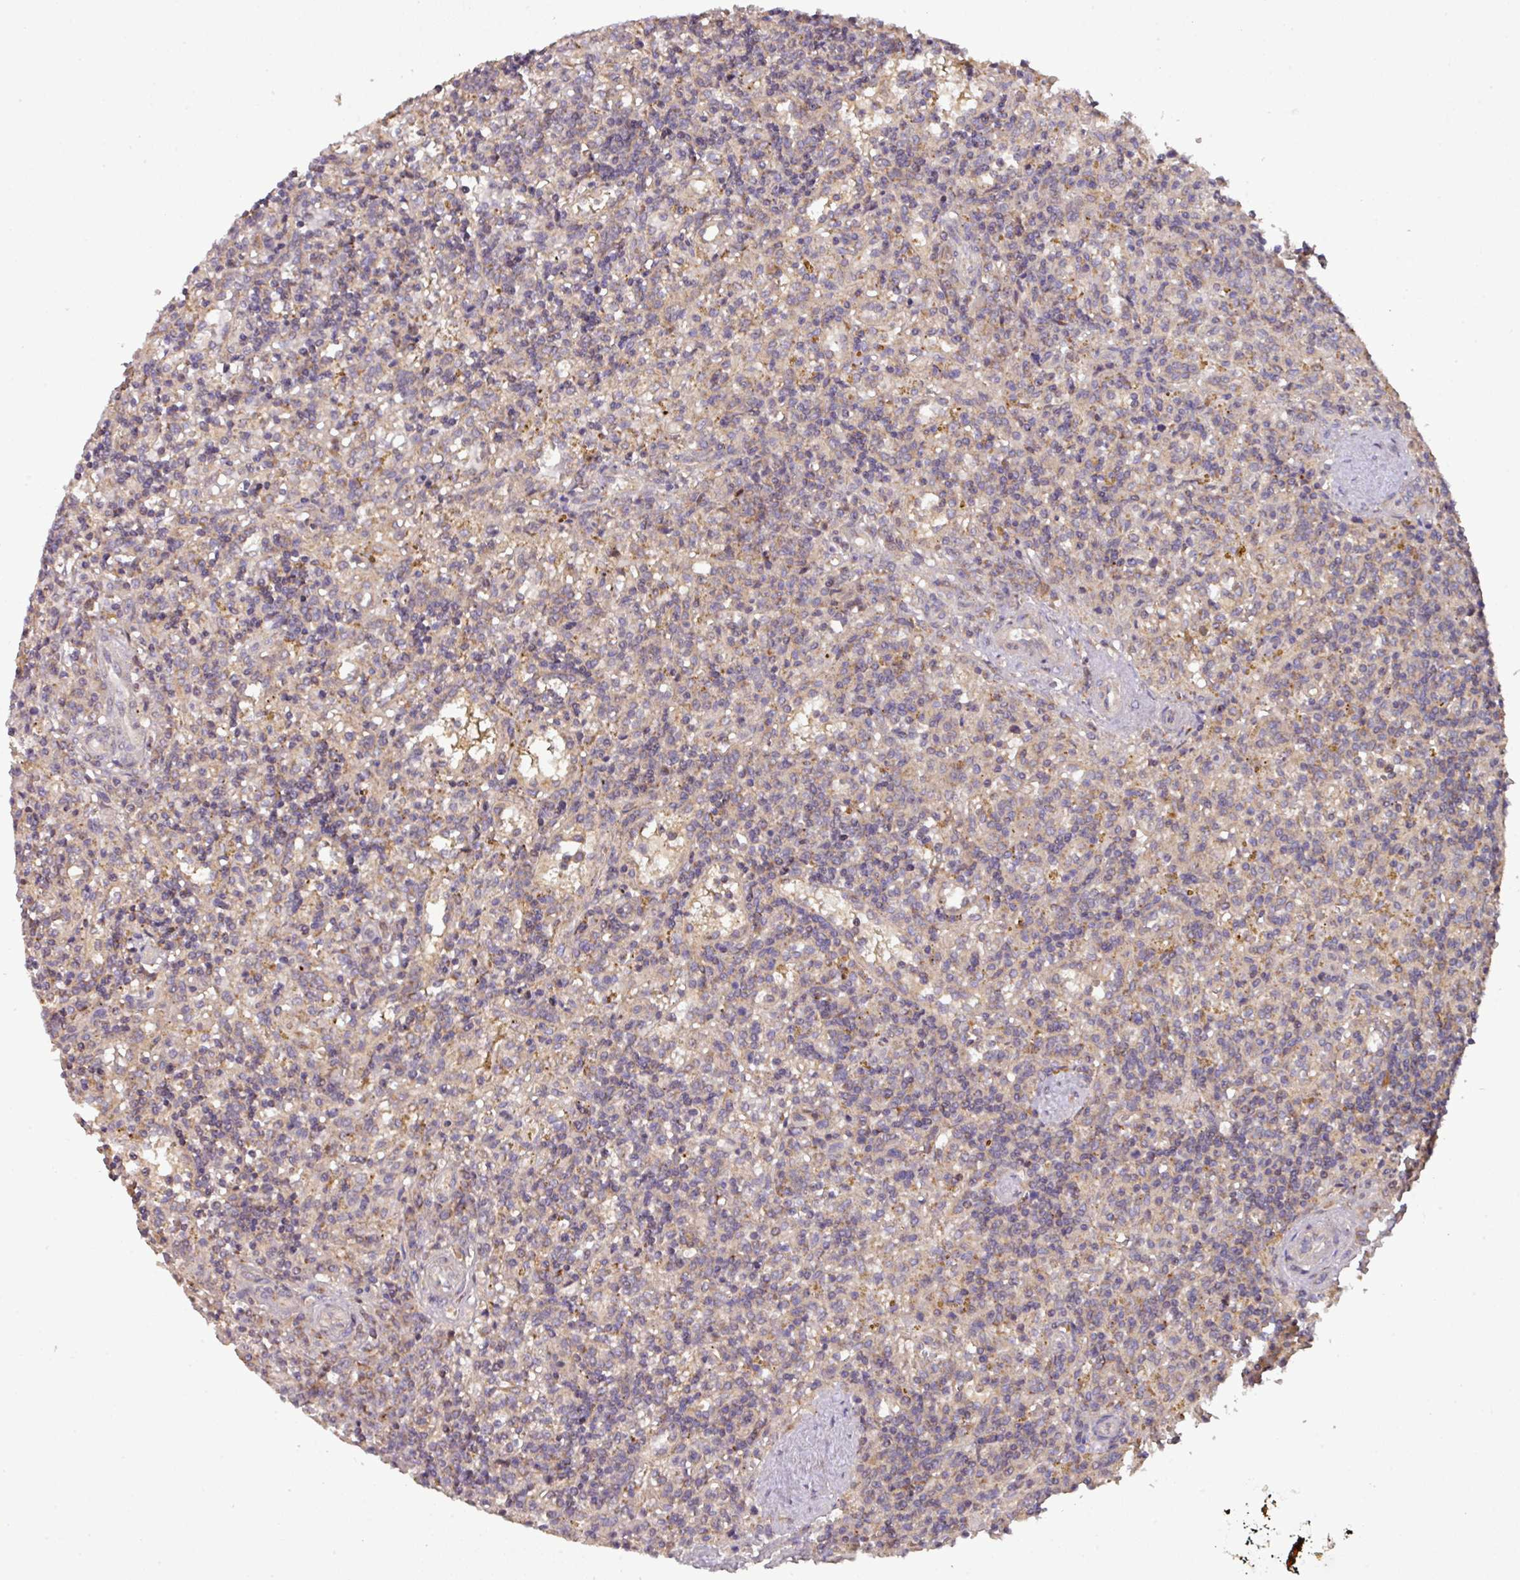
{"staining": {"intensity": "moderate", "quantity": "25%-75%", "location": "cytoplasmic/membranous"}, "tissue": "lymphoma", "cell_type": "Tumor cells", "image_type": "cancer", "snomed": [{"axis": "morphology", "description": "Malignant lymphoma, non-Hodgkin's type, Low grade"}, {"axis": "topography", "description": "Spleen"}], "caption": "Immunohistochemistry of low-grade malignant lymphoma, non-Hodgkin's type reveals medium levels of moderate cytoplasmic/membranous positivity in approximately 25%-75% of tumor cells.", "gene": "MRRF", "patient": {"sex": "male", "age": 67}}